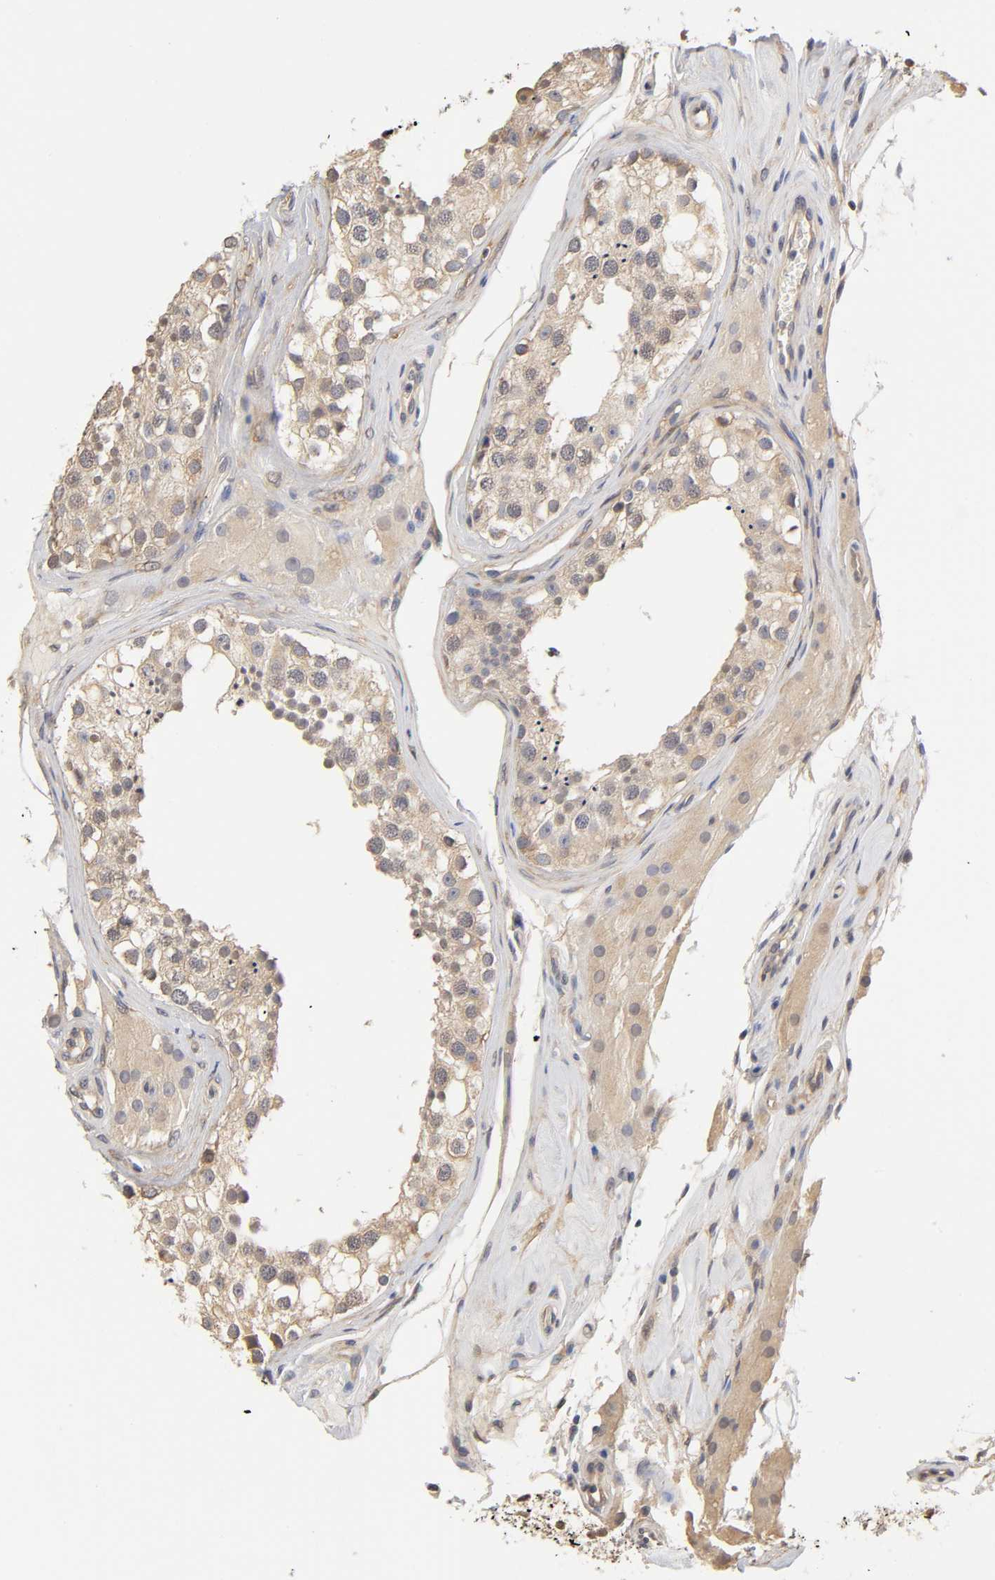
{"staining": {"intensity": "weak", "quantity": "25%-75%", "location": "nuclear"}, "tissue": "testis", "cell_type": "Cells in seminiferous ducts", "image_type": "normal", "snomed": [{"axis": "morphology", "description": "Normal tissue, NOS"}, {"axis": "topography", "description": "Testis"}], "caption": "Human testis stained with a brown dye reveals weak nuclear positive staining in about 25%-75% of cells in seminiferous ducts.", "gene": "PDE5A", "patient": {"sex": "male", "age": 68}}